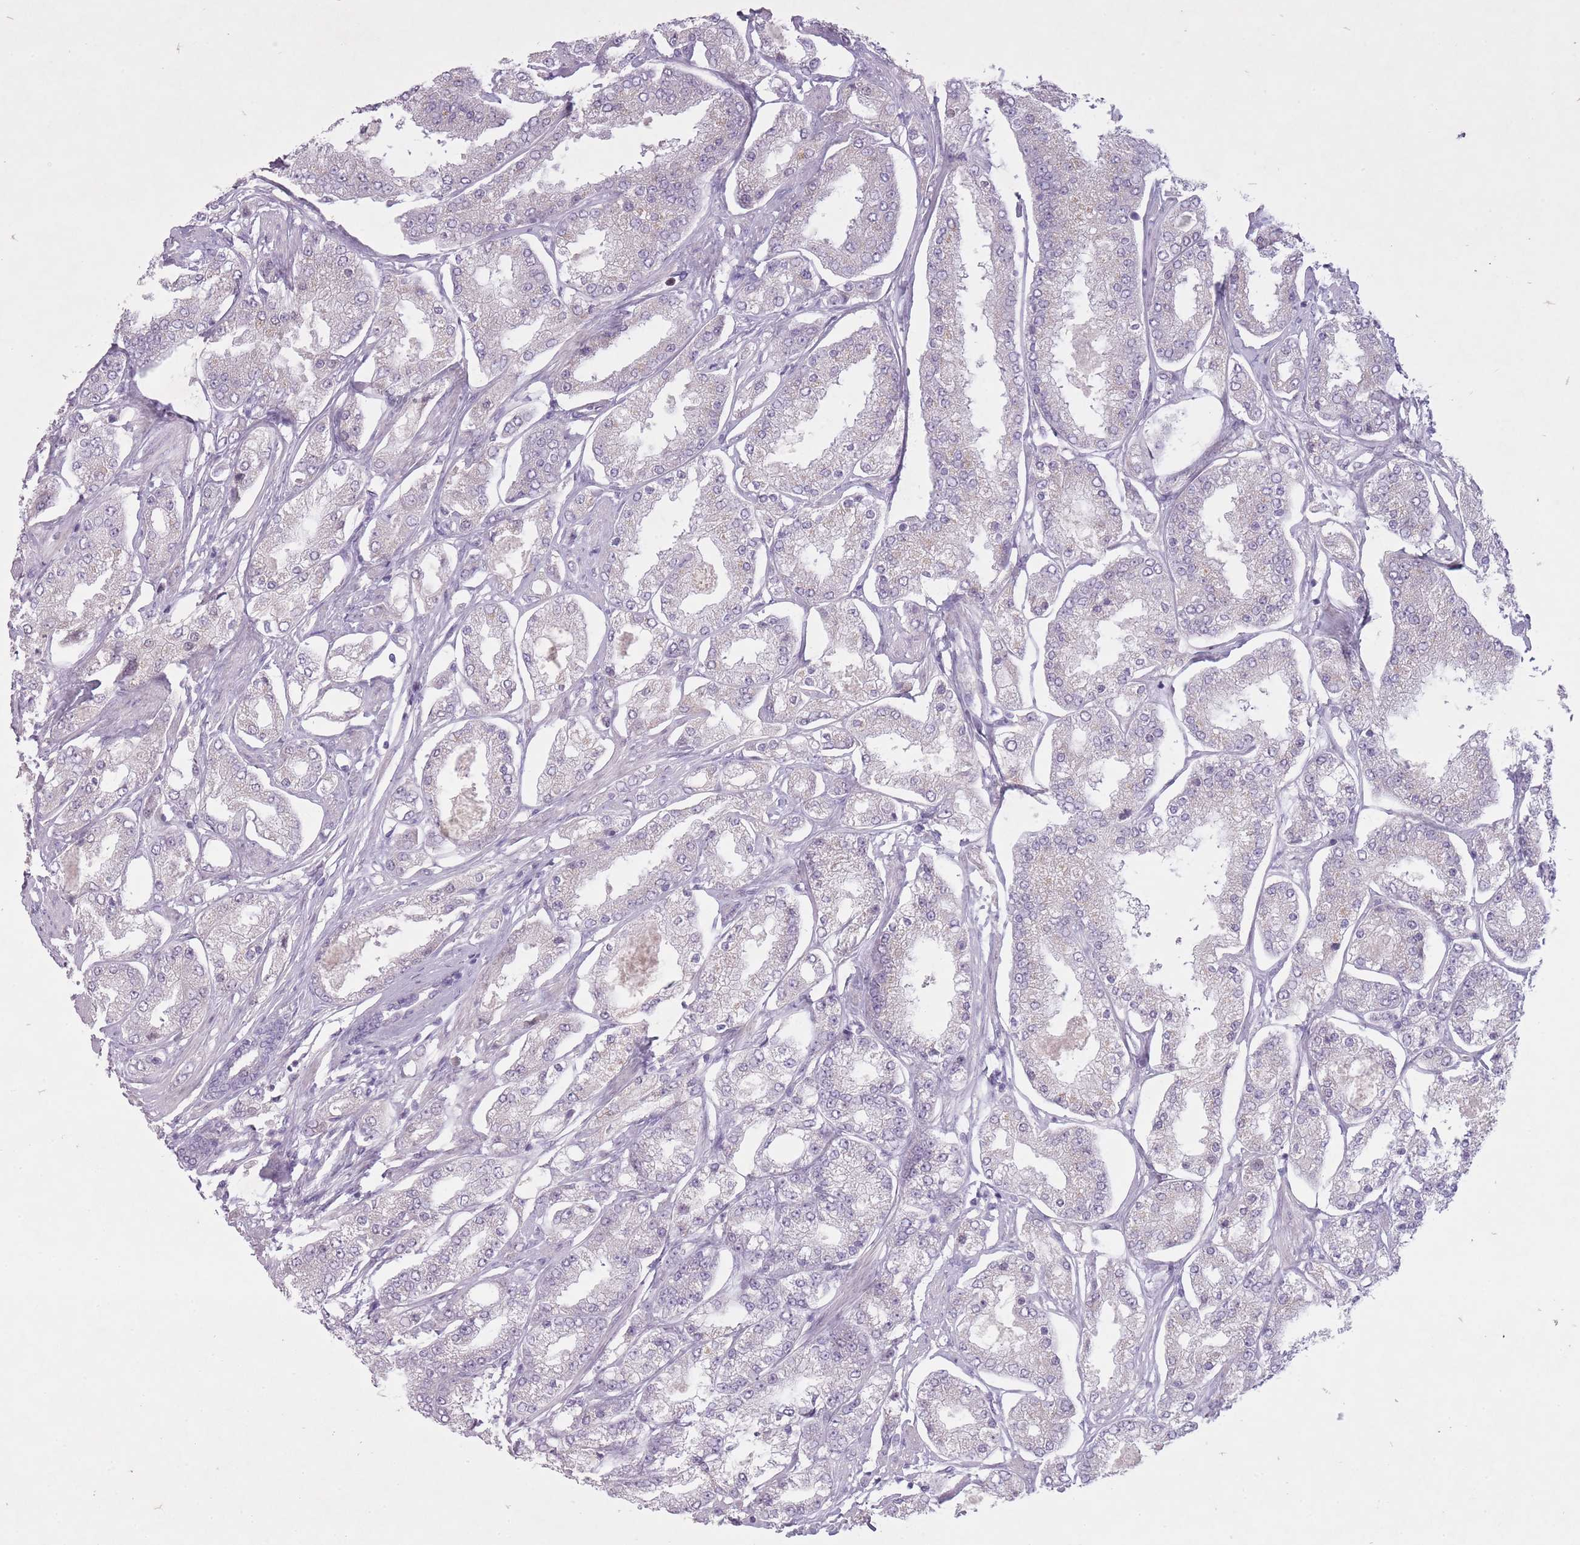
{"staining": {"intensity": "negative", "quantity": "none", "location": "none"}, "tissue": "prostate cancer", "cell_type": "Tumor cells", "image_type": "cancer", "snomed": [{"axis": "morphology", "description": "Adenocarcinoma, High grade"}, {"axis": "topography", "description": "Prostate"}], "caption": "This is a image of immunohistochemistry (IHC) staining of high-grade adenocarcinoma (prostate), which shows no expression in tumor cells.", "gene": "FAM43B", "patient": {"sex": "male", "age": 69}}